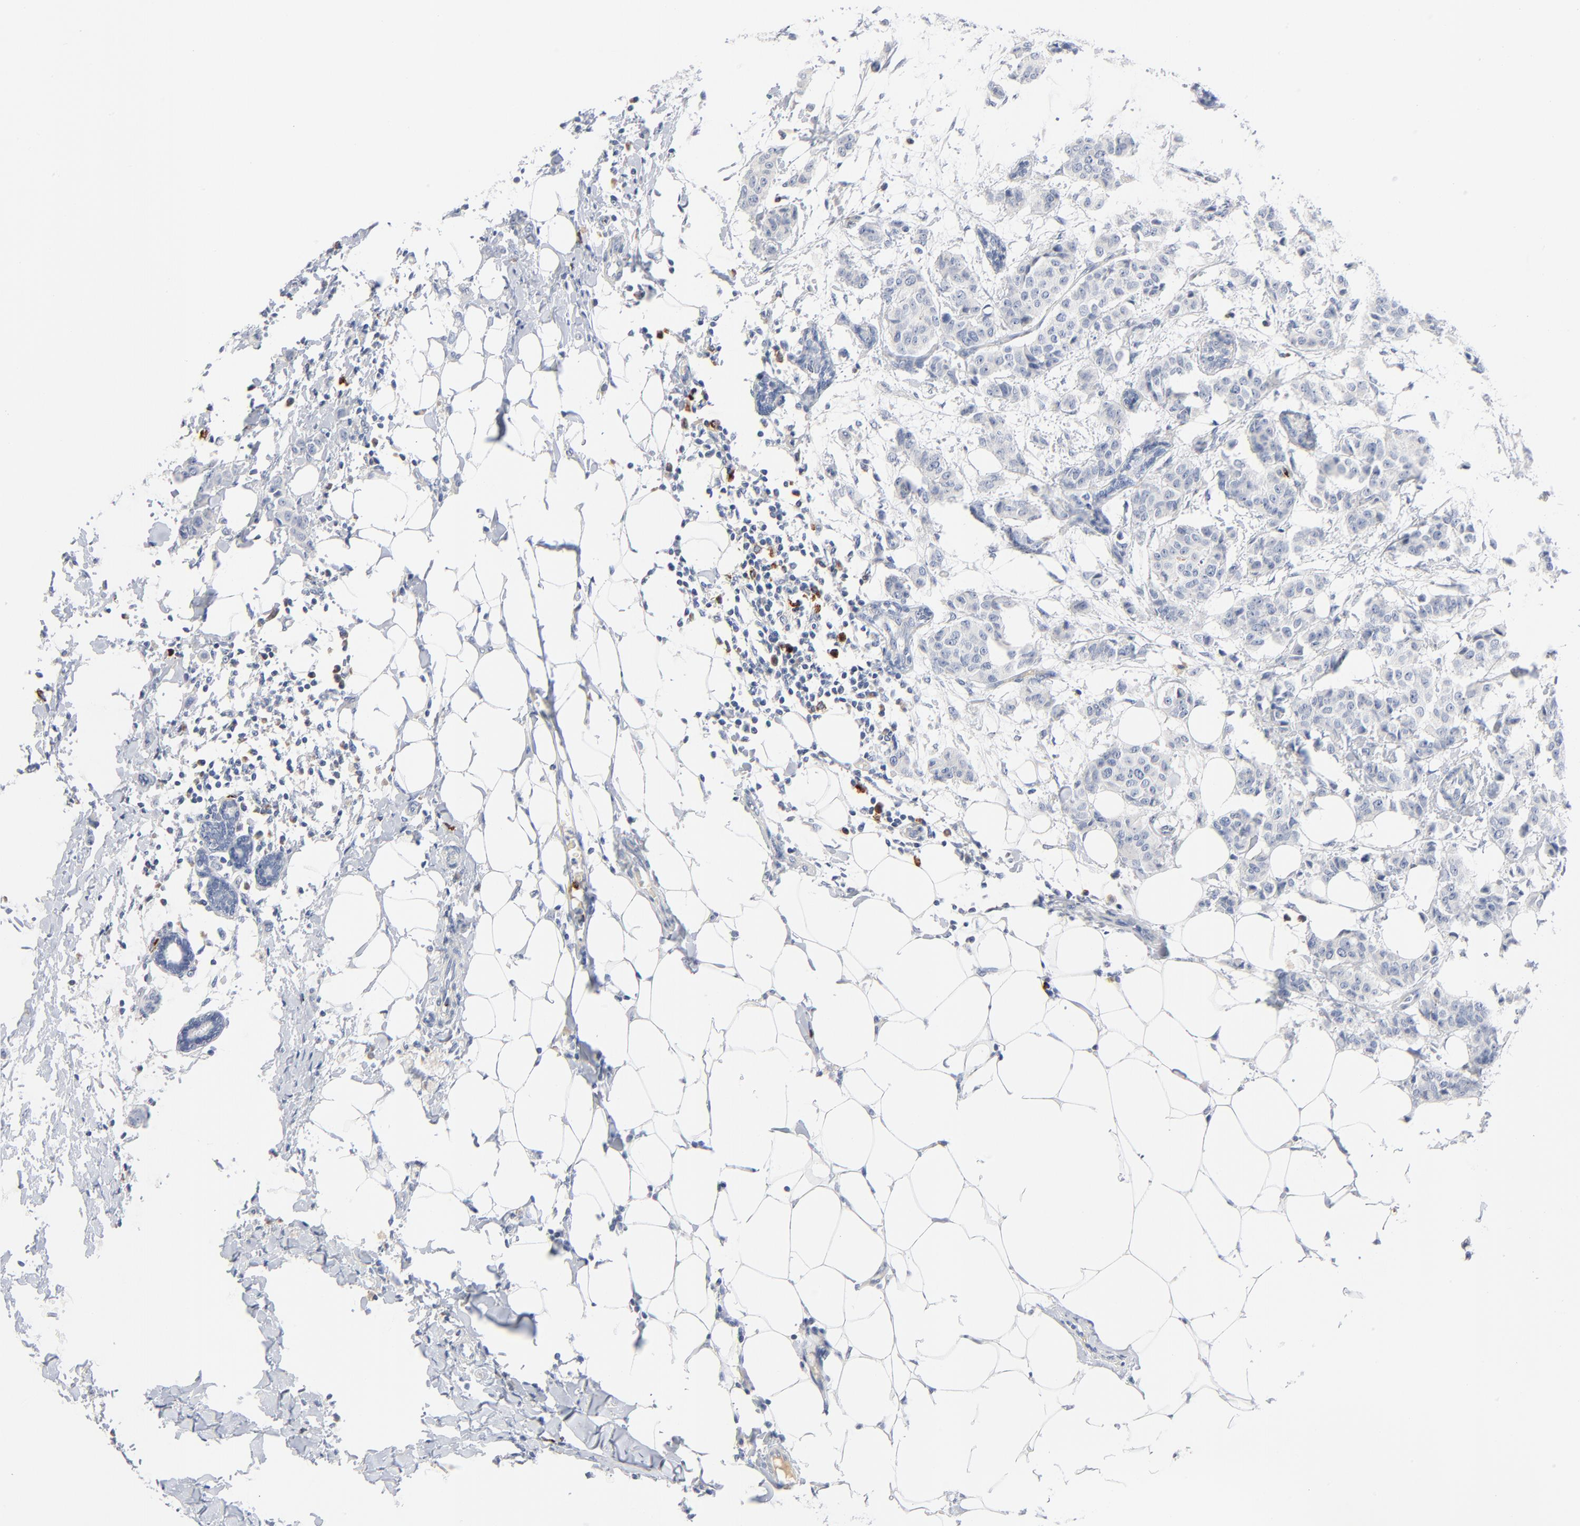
{"staining": {"intensity": "negative", "quantity": "none", "location": "none"}, "tissue": "breast cancer", "cell_type": "Tumor cells", "image_type": "cancer", "snomed": [{"axis": "morphology", "description": "Duct carcinoma"}, {"axis": "topography", "description": "Breast"}], "caption": "Protein analysis of breast cancer (invasive ductal carcinoma) displays no significant staining in tumor cells.", "gene": "GZMB", "patient": {"sex": "female", "age": 40}}